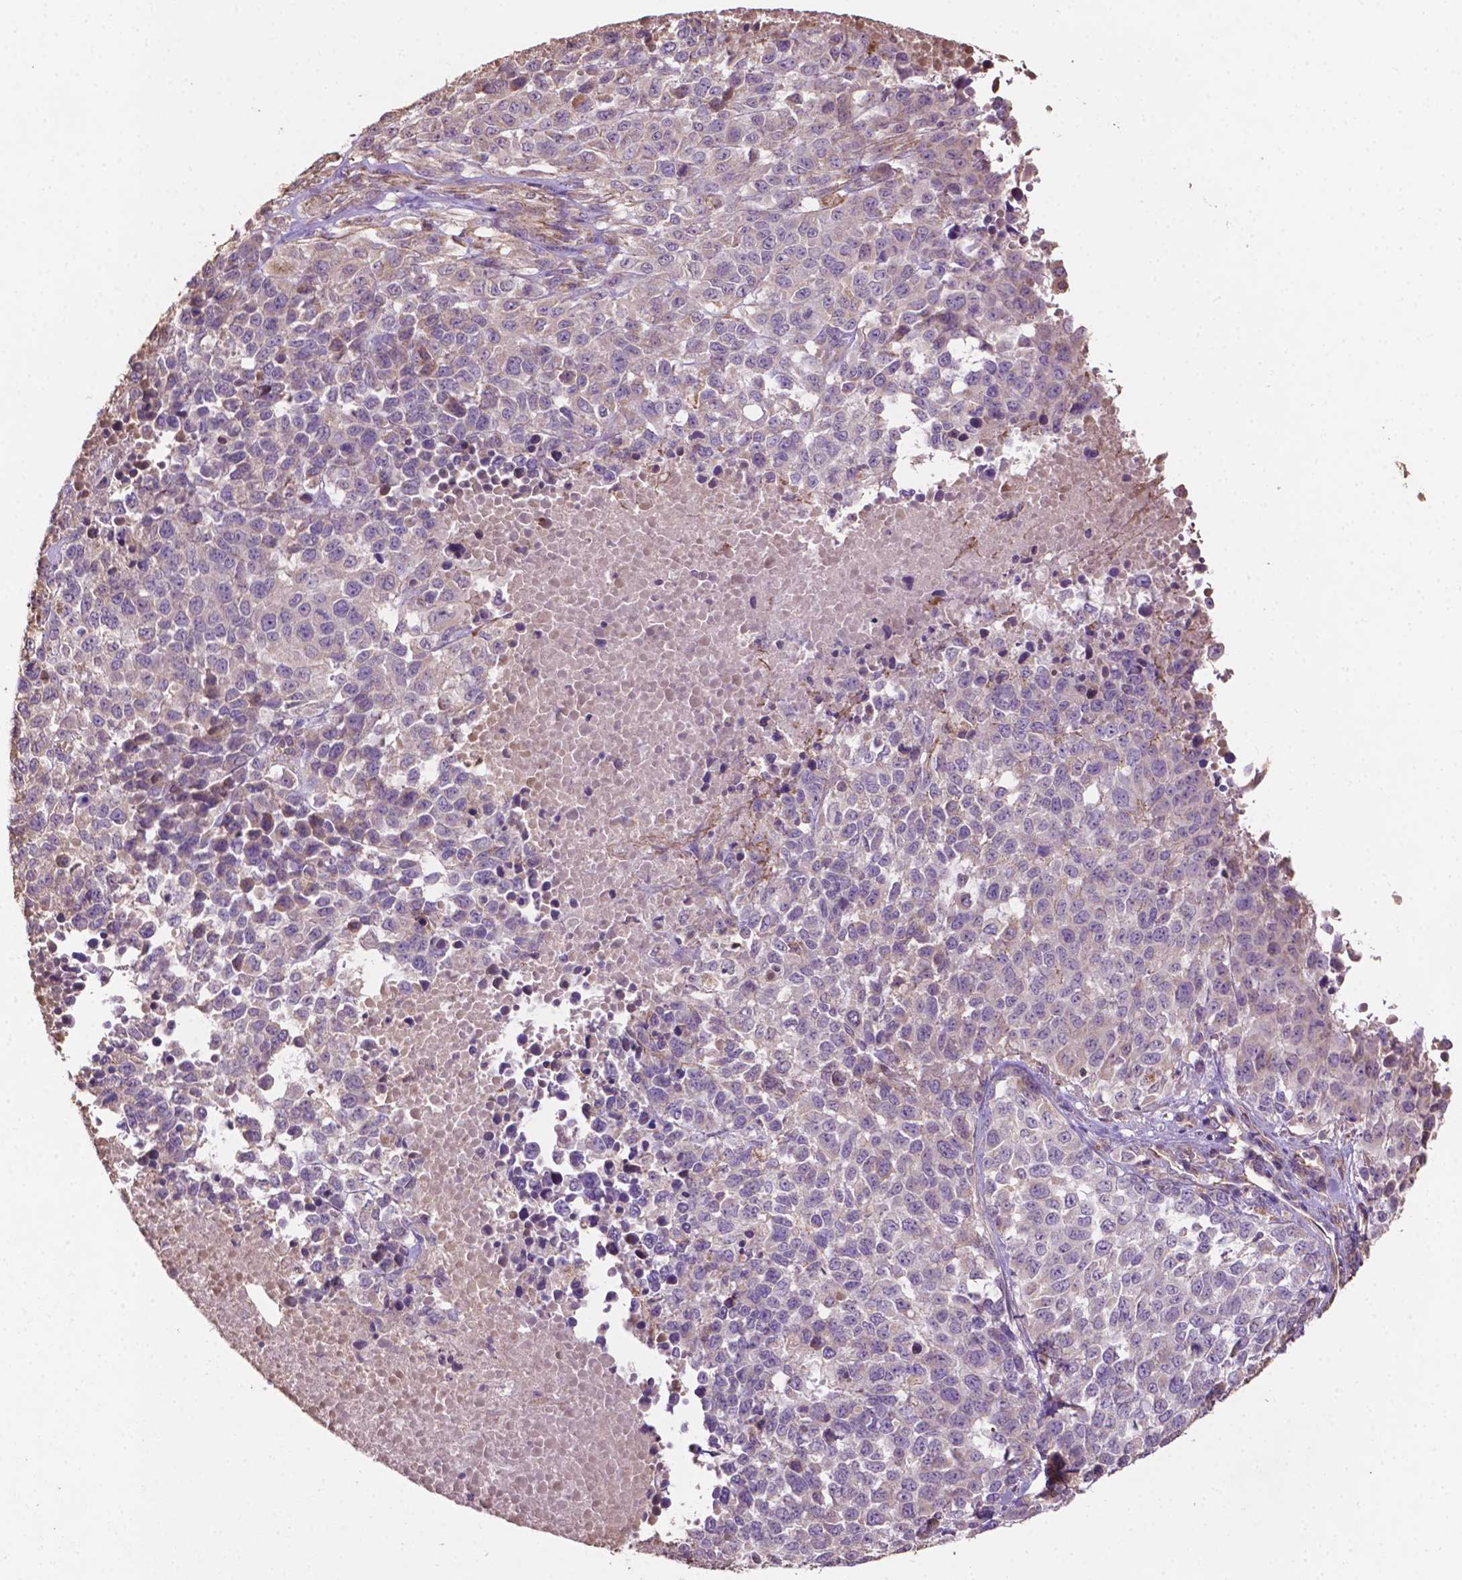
{"staining": {"intensity": "negative", "quantity": "none", "location": "none"}, "tissue": "melanoma", "cell_type": "Tumor cells", "image_type": "cancer", "snomed": [{"axis": "morphology", "description": "Malignant melanoma, Metastatic site"}, {"axis": "topography", "description": "Skin"}], "caption": "Tumor cells show no significant staining in melanoma.", "gene": "LRR1", "patient": {"sex": "male", "age": 84}}